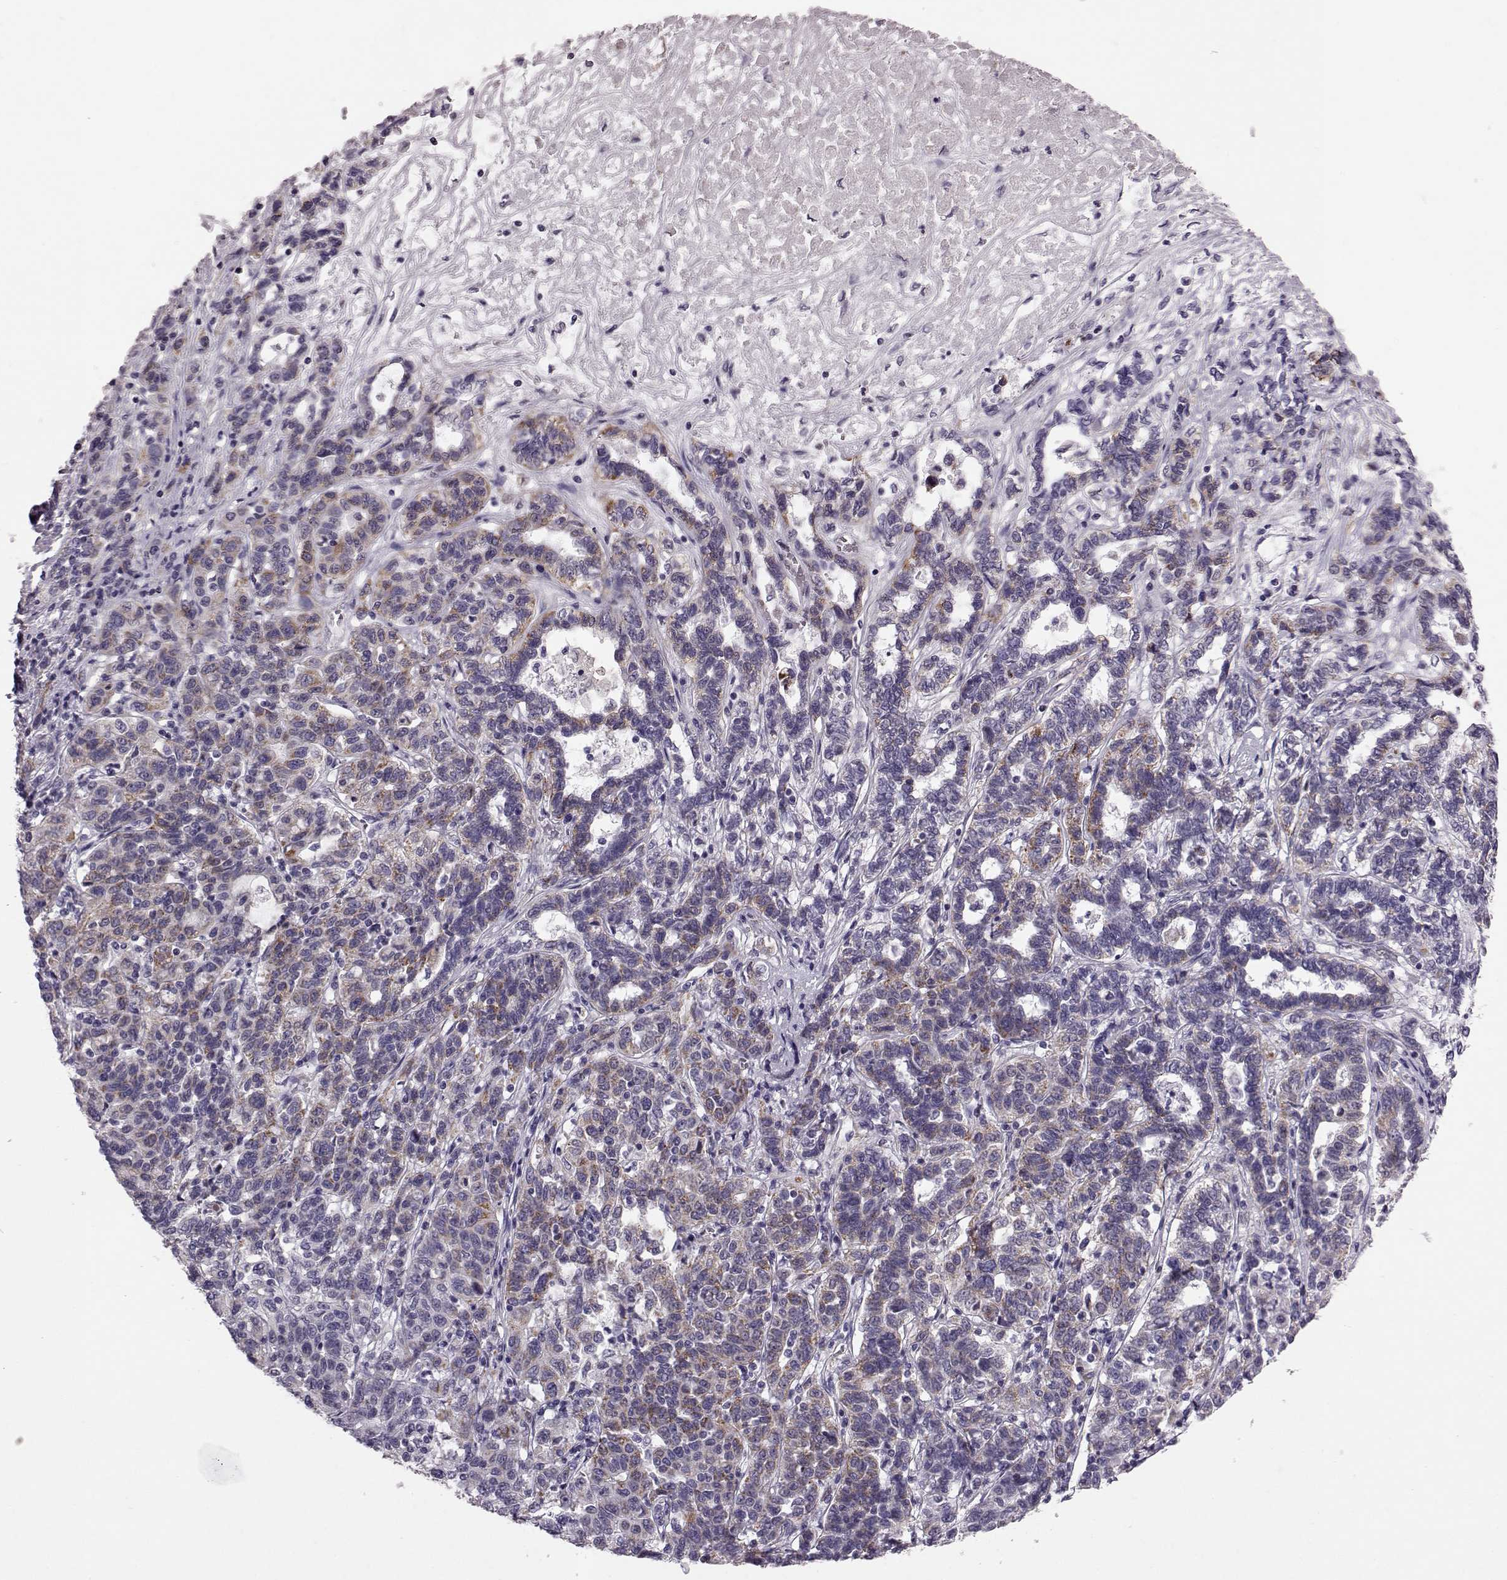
{"staining": {"intensity": "moderate", "quantity": "25%-75%", "location": "cytoplasmic/membranous"}, "tissue": "liver cancer", "cell_type": "Tumor cells", "image_type": "cancer", "snomed": [{"axis": "morphology", "description": "Adenocarcinoma, NOS"}, {"axis": "morphology", "description": "Cholangiocarcinoma"}, {"axis": "topography", "description": "Liver"}], "caption": "Cholangiocarcinoma (liver) tissue shows moderate cytoplasmic/membranous expression in about 25%-75% of tumor cells (Stains: DAB (3,3'-diaminobenzidine) in brown, nuclei in blue, Microscopy: brightfield microscopy at high magnification).", "gene": "RIMS2", "patient": {"sex": "male", "age": 64}}